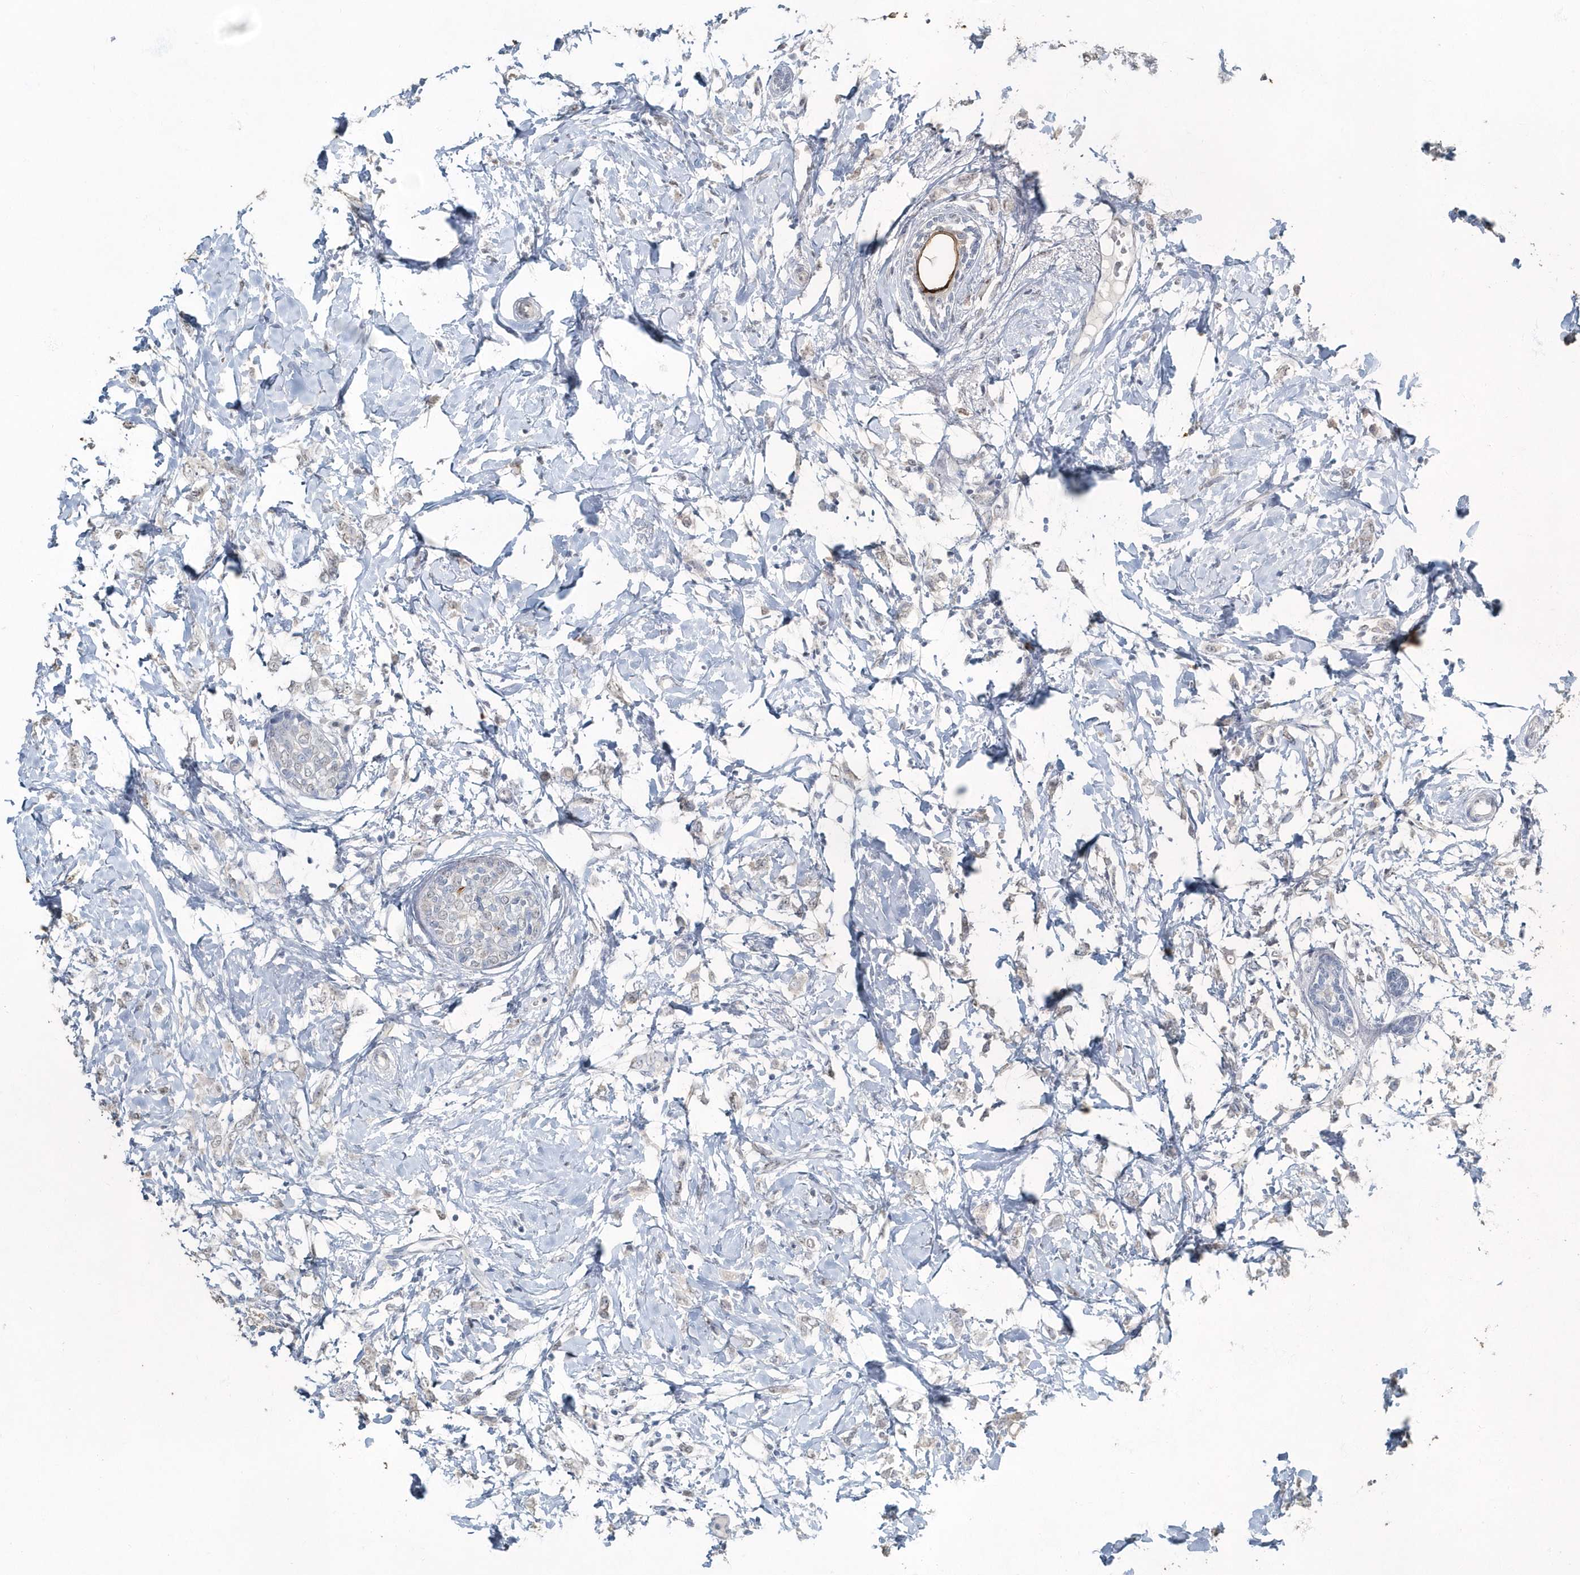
{"staining": {"intensity": "negative", "quantity": "none", "location": "none"}, "tissue": "breast cancer", "cell_type": "Tumor cells", "image_type": "cancer", "snomed": [{"axis": "morphology", "description": "Normal tissue, NOS"}, {"axis": "morphology", "description": "Lobular carcinoma"}, {"axis": "topography", "description": "Breast"}], "caption": "A high-resolution micrograph shows immunohistochemistry staining of breast lobular carcinoma, which shows no significant positivity in tumor cells.", "gene": "MYOT", "patient": {"sex": "female", "age": 47}}